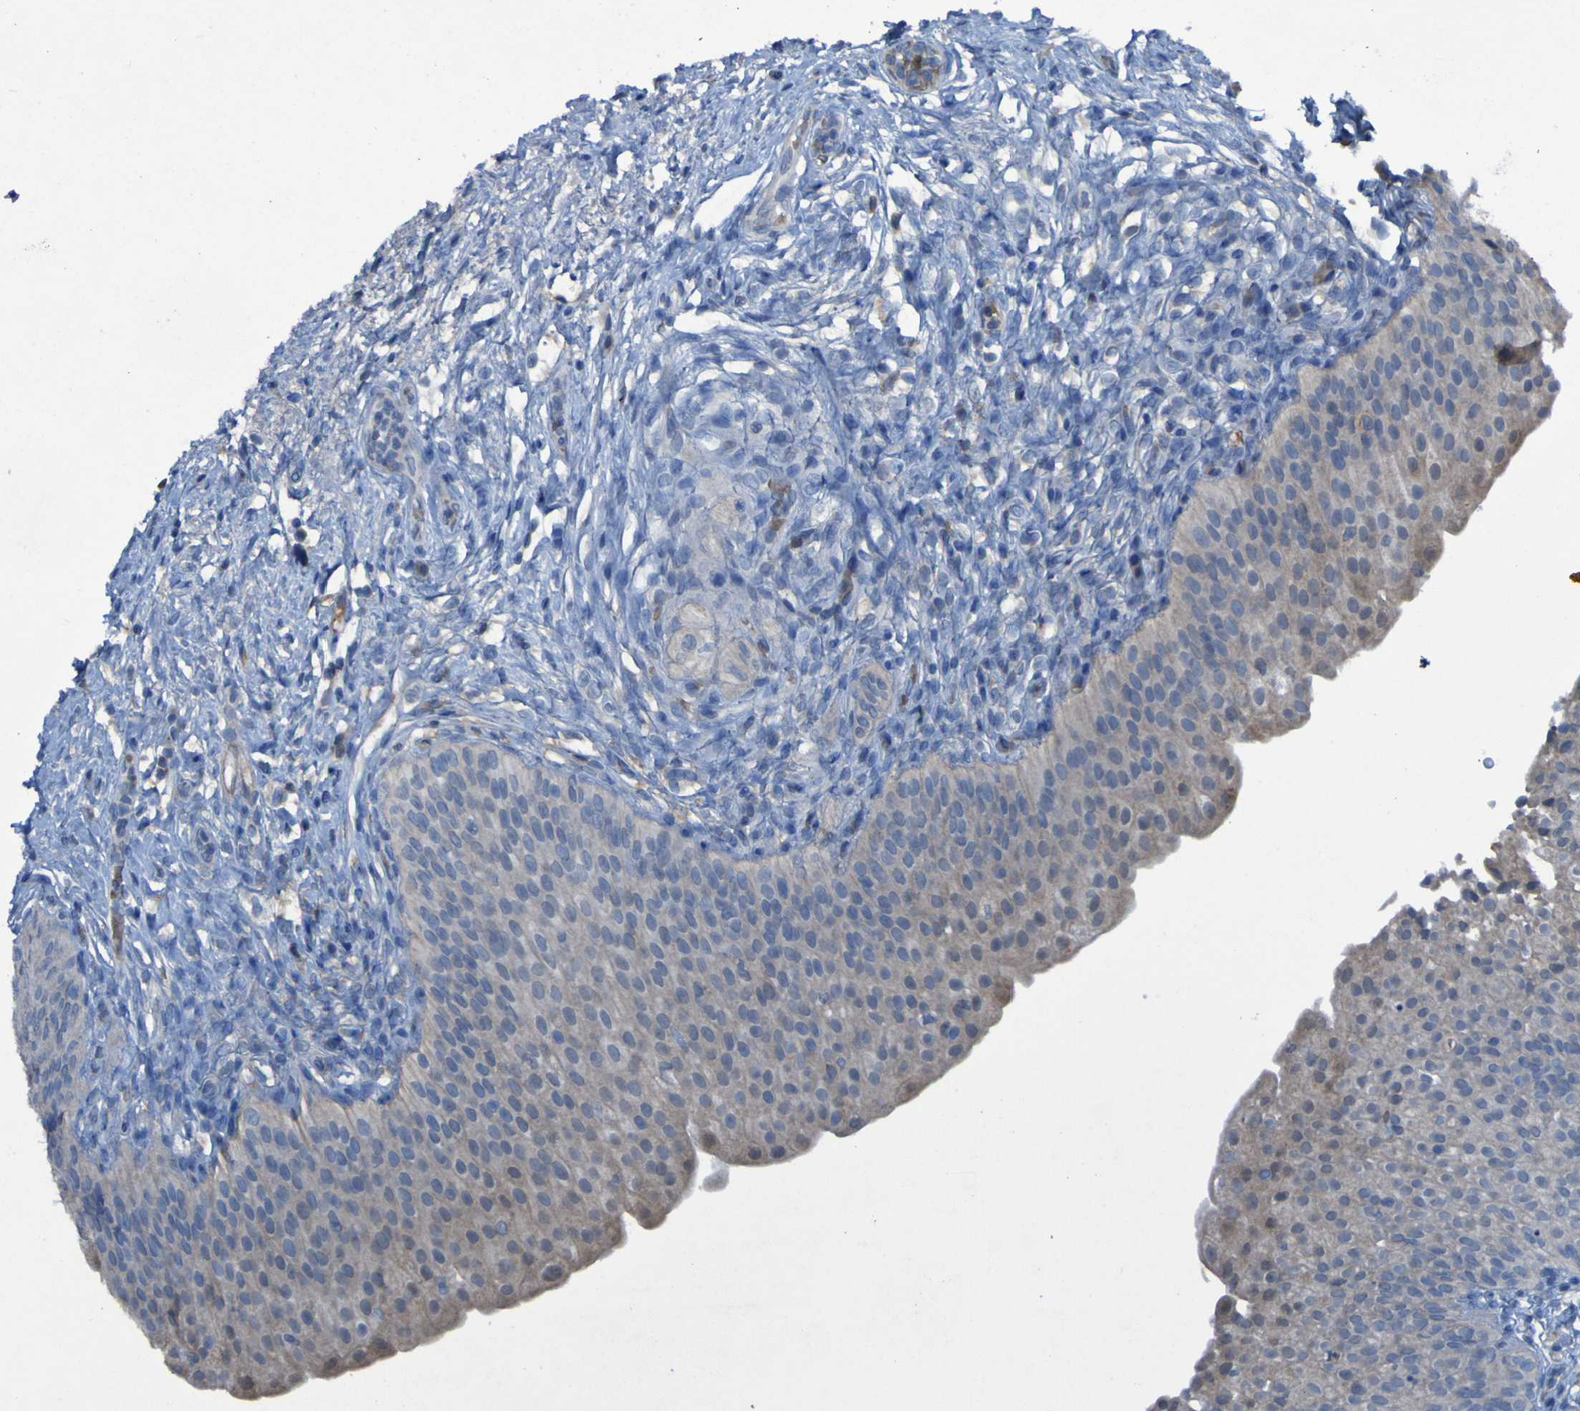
{"staining": {"intensity": "moderate", "quantity": ">75%", "location": "cytoplasmic/membranous"}, "tissue": "urinary bladder", "cell_type": "Urothelial cells", "image_type": "normal", "snomed": [{"axis": "morphology", "description": "Normal tissue, NOS"}, {"axis": "topography", "description": "Urinary bladder"}], "caption": "Immunohistochemistry image of unremarkable urinary bladder stained for a protein (brown), which reveals medium levels of moderate cytoplasmic/membranous positivity in approximately >75% of urothelial cells.", "gene": "SGK2", "patient": {"sex": "male", "age": 46}}